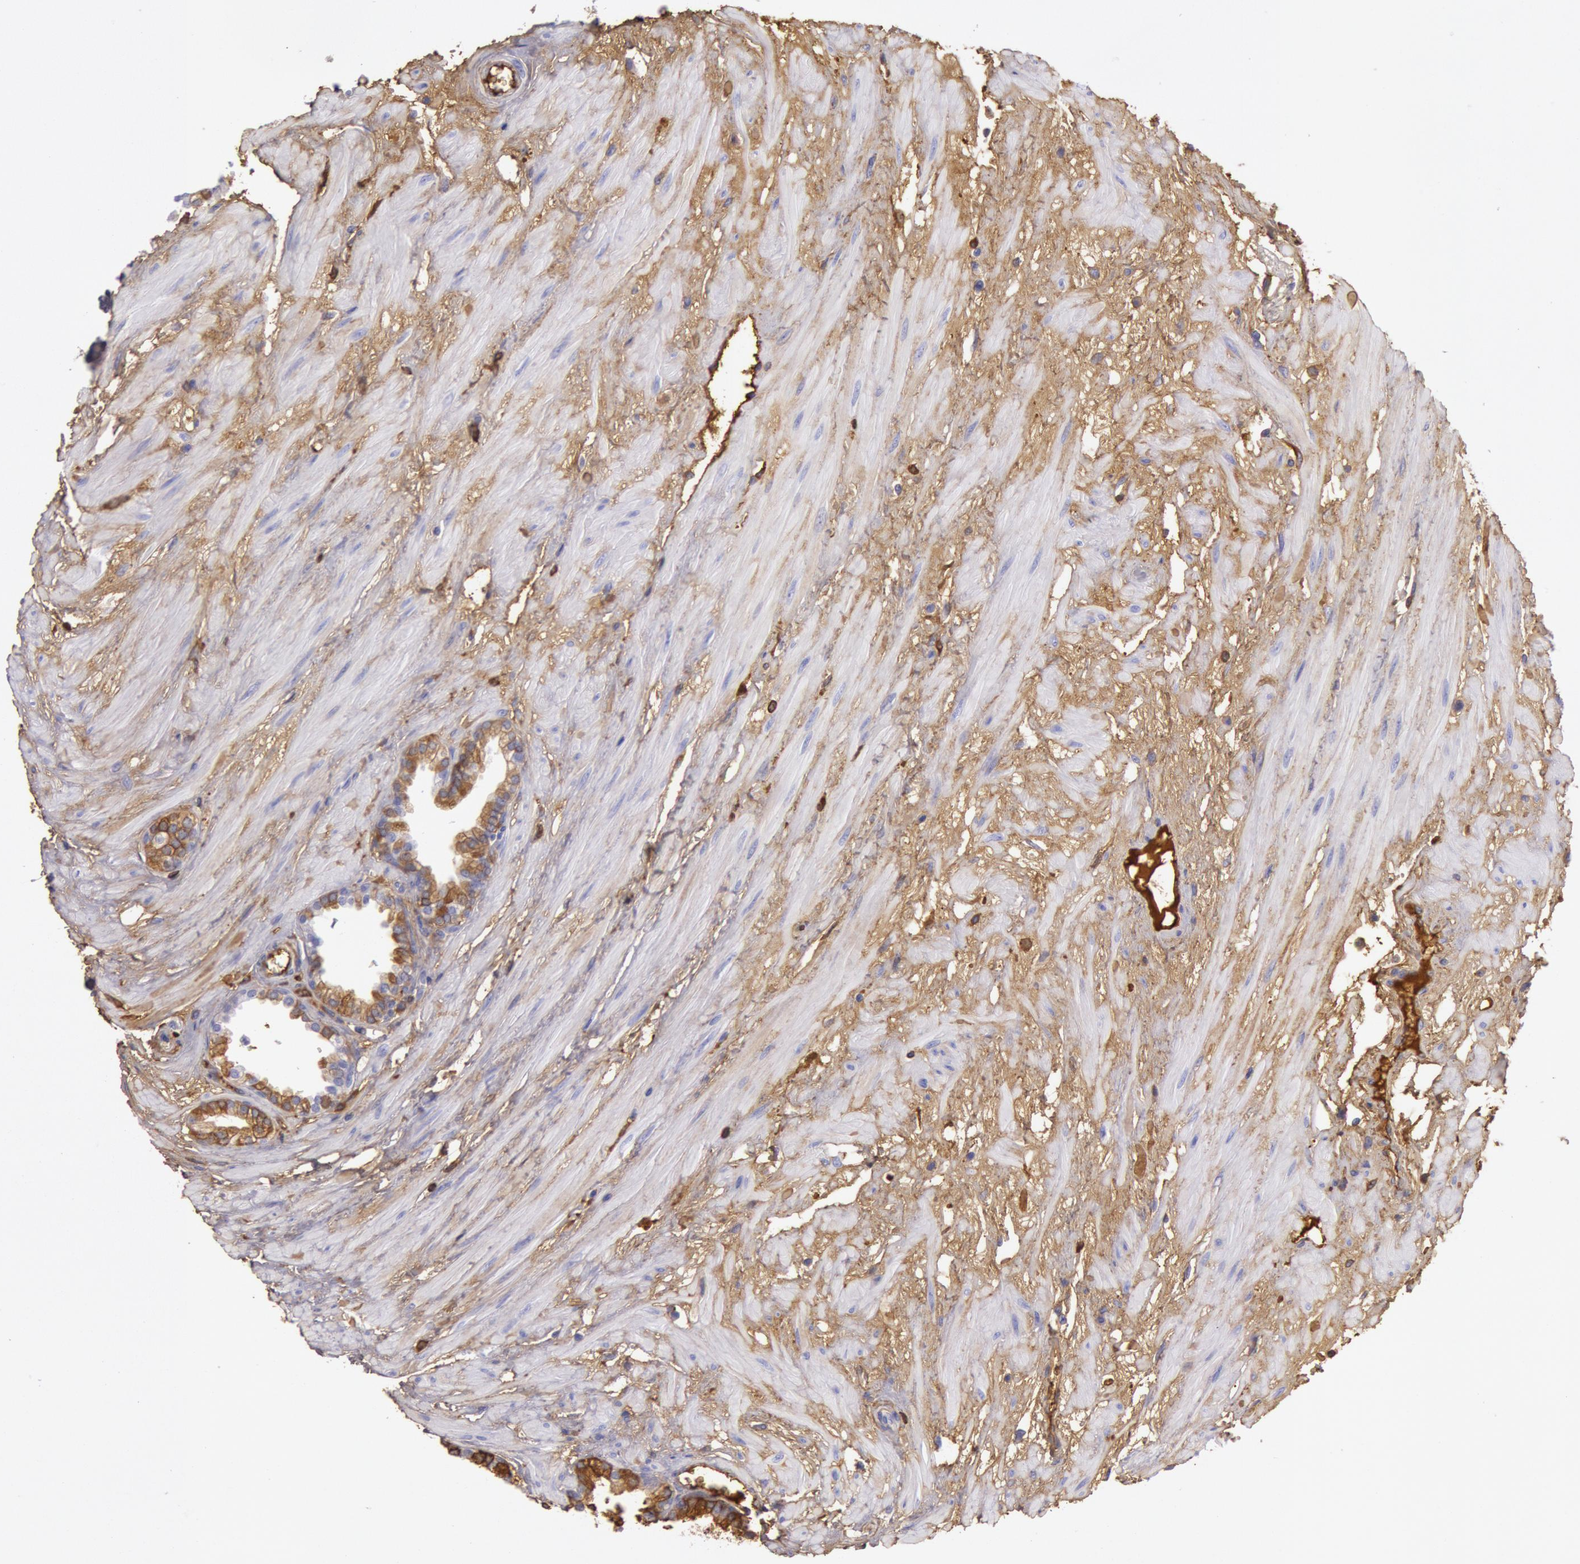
{"staining": {"intensity": "moderate", "quantity": "25%-75%", "location": "cytoplasmic/membranous"}, "tissue": "prostate", "cell_type": "Glandular cells", "image_type": "normal", "snomed": [{"axis": "morphology", "description": "Normal tissue, NOS"}, {"axis": "topography", "description": "Prostate"}], "caption": "A medium amount of moderate cytoplasmic/membranous positivity is seen in approximately 25%-75% of glandular cells in benign prostate.", "gene": "IGHG1", "patient": {"sex": "male", "age": 64}}